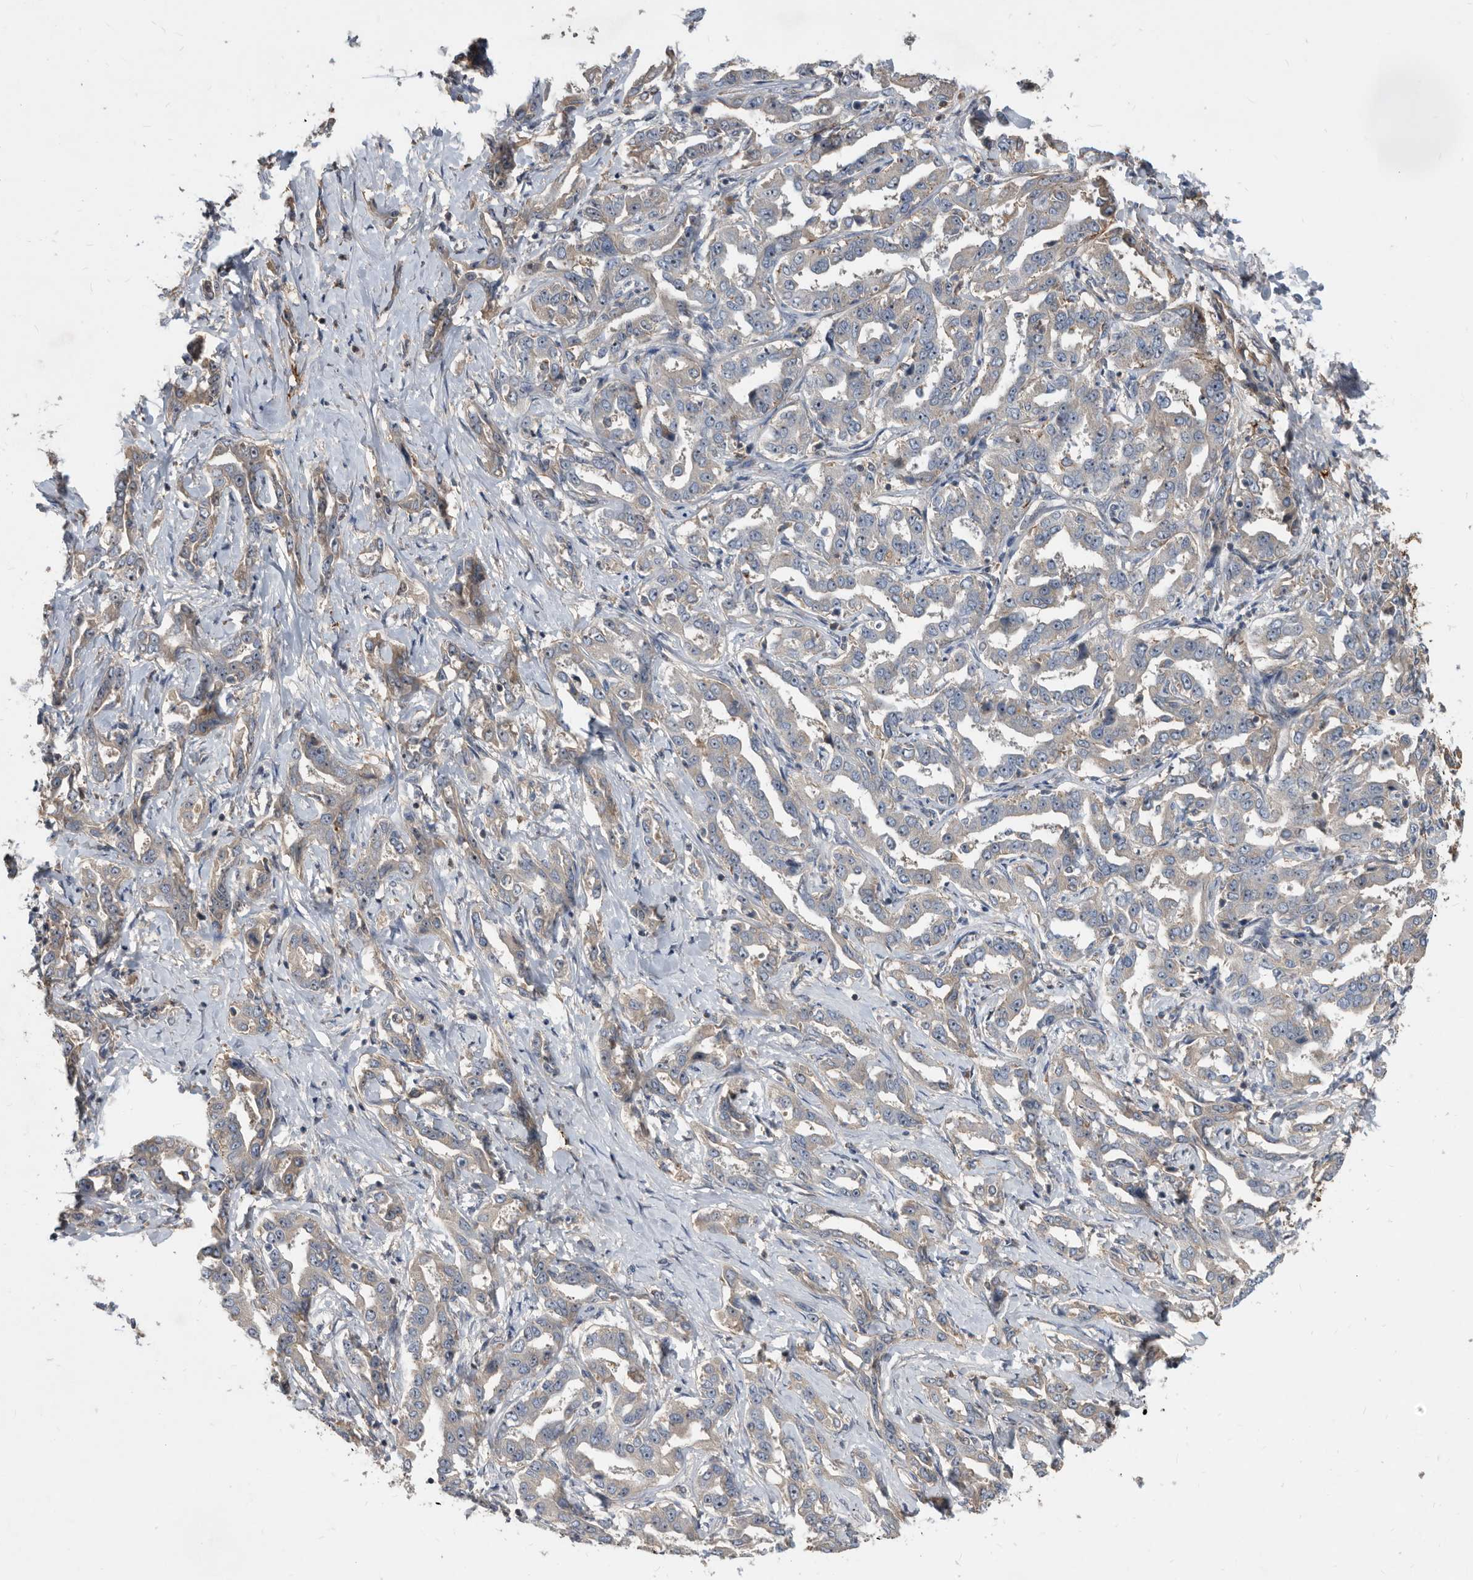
{"staining": {"intensity": "negative", "quantity": "none", "location": "none"}, "tissue": "liver cancer", "cell_type": "Tumor cells", "image_type": "cancer", "snomed": [{"axis": "morphology", "description": "Cholangiocarcinoma"}, {"axis": "topography", "description": "Liver"}], "caption": "High power microscopy micrograph of an immunohistochemistry micrograph of liver cholangiocarcinoma, revealing no significant positivity in tumor cells.", "gene": "PI15", "patient": {"sex": "male", "age": 59}}